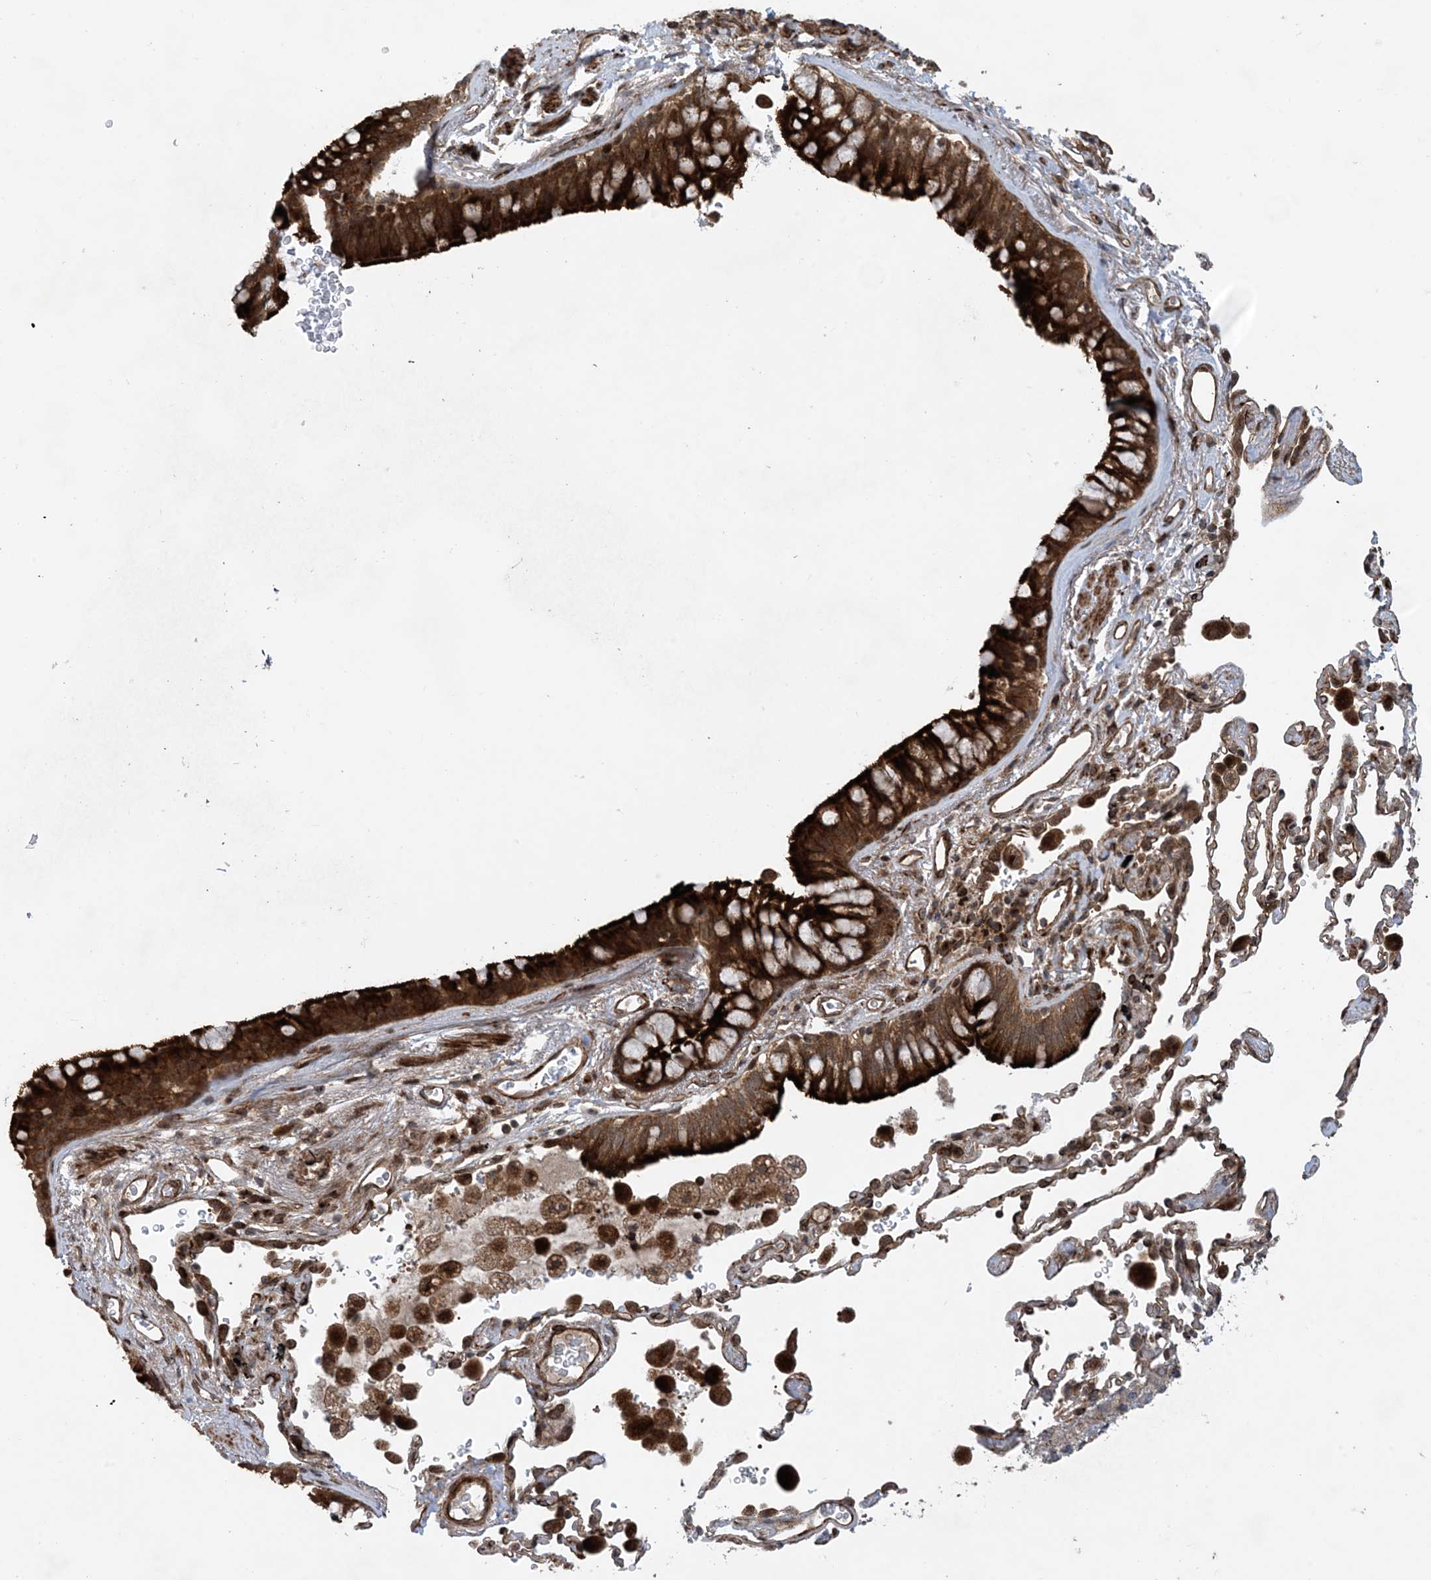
{"staining": {"intensity": "strong", "quantity": ">75%", "location": "cytoplasmic/membranous"}, "tissue": "bronchus", "cell_type": "Respiratory epithelial cells", "image_type": "normal", "snomed": [{"axis": "morphology", "description": "Normal tissue, NOS"}, {"axis": "morphology", "description": "Adenocarcinoma, NOS"}, {"axis": "topography", "description": "Bronchus"}, {"axis": "topography", "description": "Lung"}], "caption": "Protein analysis of normal bronchus displays strong cytoplasmic/membranous staining in about >75% of respiratory epithelial cells.", "gene": "HEMK1", "patient": {"sex": "male", "age": 54}}